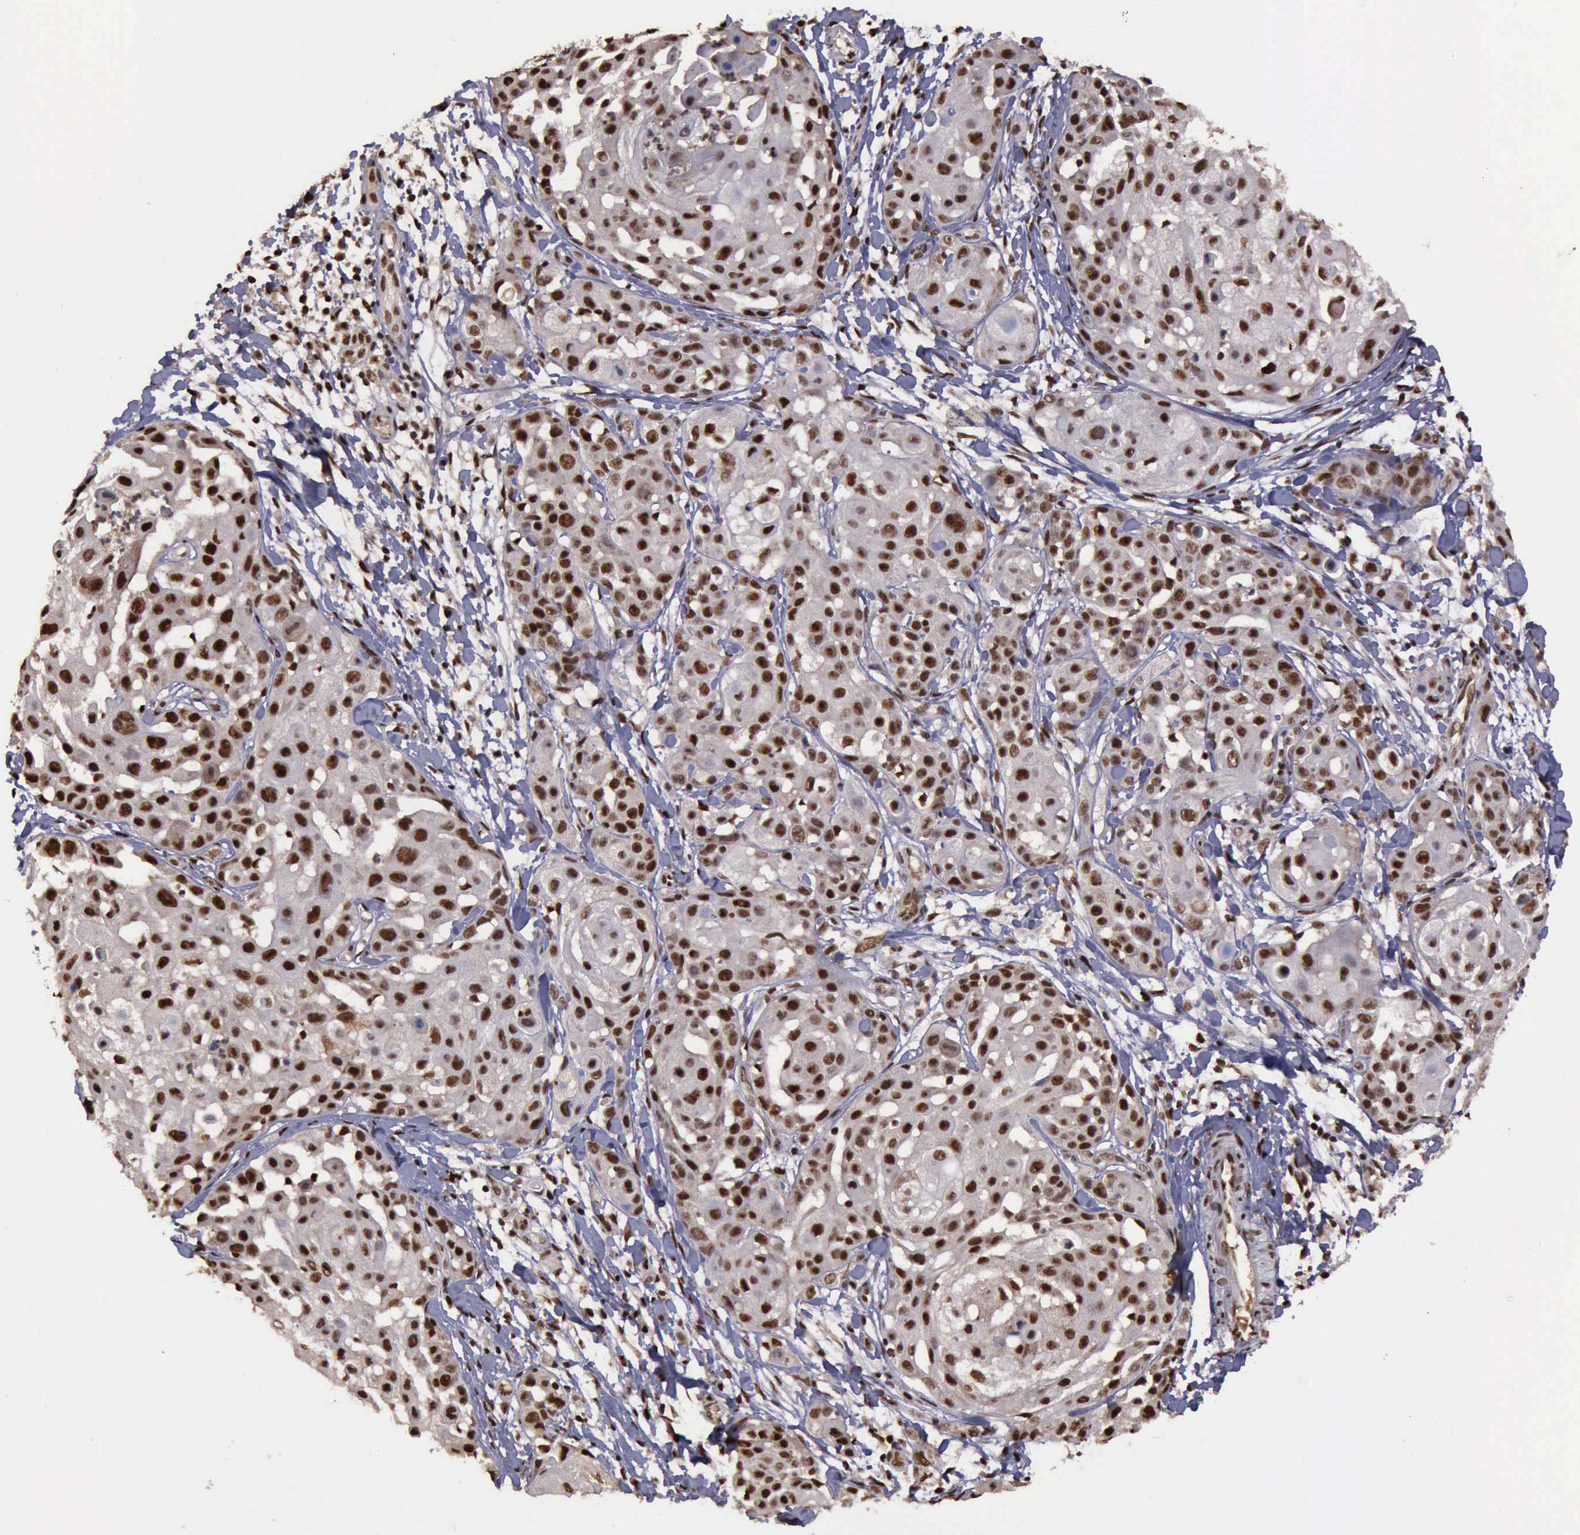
{"staining": {"intensity": "moderate", "quantity": ">75%", "location": "nuclear"}, "tissue": "skin cancer", "cell_type": "Tumor cells", "image_type": "cancer", "snomed": [{"axis": "morphology", "description": "Squamous cell carcinoma, NOS"}, {"axis": "topography", "description": "Skin"}], "caption": "IHC of human skin cancer (squamous cell carcinoma) exhibits medium levels of moderate nuclear positivity in about >75% of tumor cells.", "gene": "TRMT2A", "patient": {"sex": "female", "age": 57}}